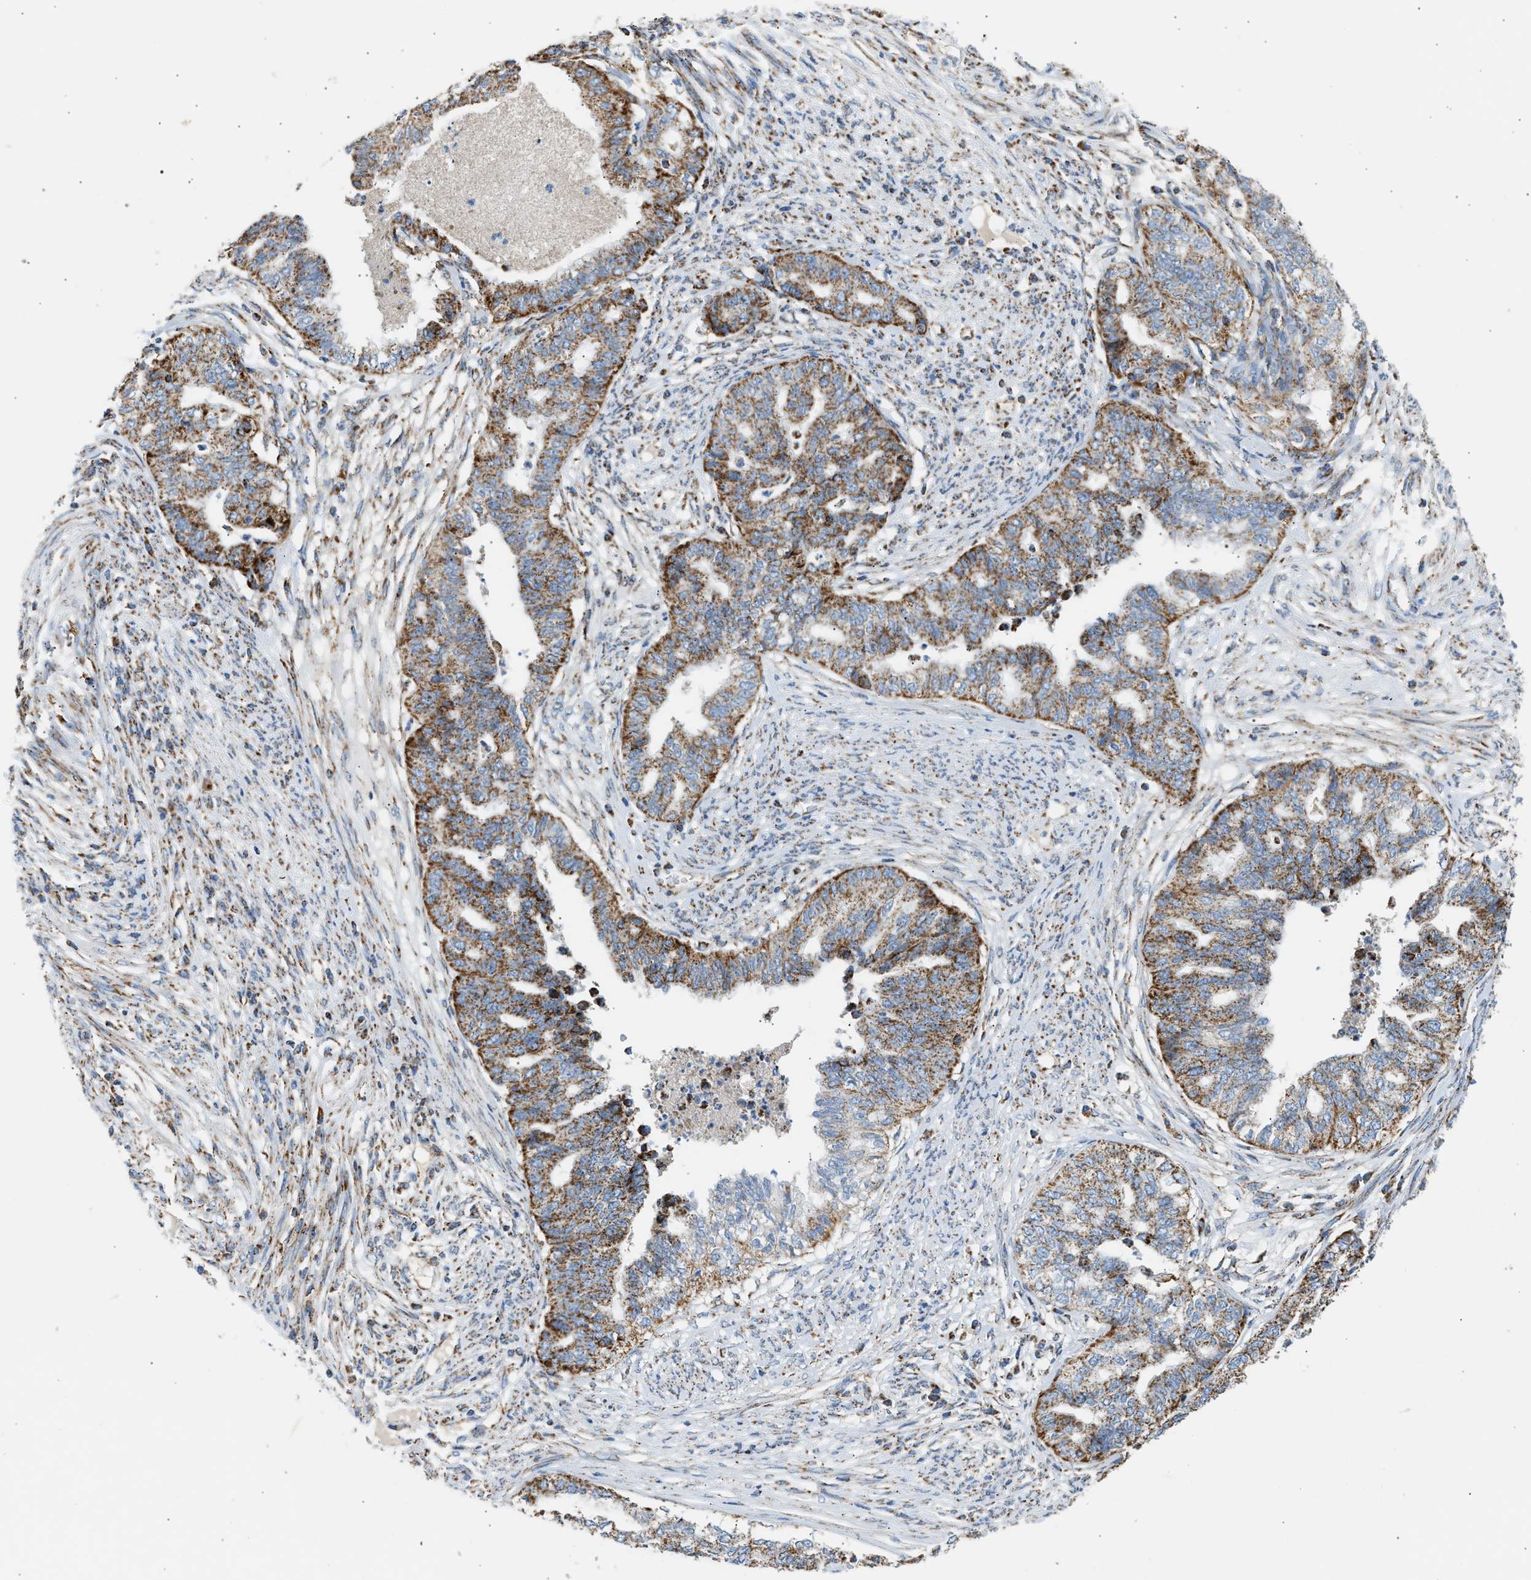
{"staining": {"intensity": "moderate", "quantity": ">75%", "location": "cytoplasmic/membranous"}, "tissue": "endometrial cancer", "cell_type": "Tumor cells", "image_type": "cancer", "snomed": [{"axis": "morphology", "description": "Adenocarcinoma, NOS"}, {"axis": "topography", "description": "Endometrium"}], "caption": "Protein analysis of endometrial adenocarcinoma tissue displays moderate cytoplasmic/membranous positivity in approximately >75% of tumor cells.", "gene": "OGDH", "patient": {"sex": "female", "age": 79}}